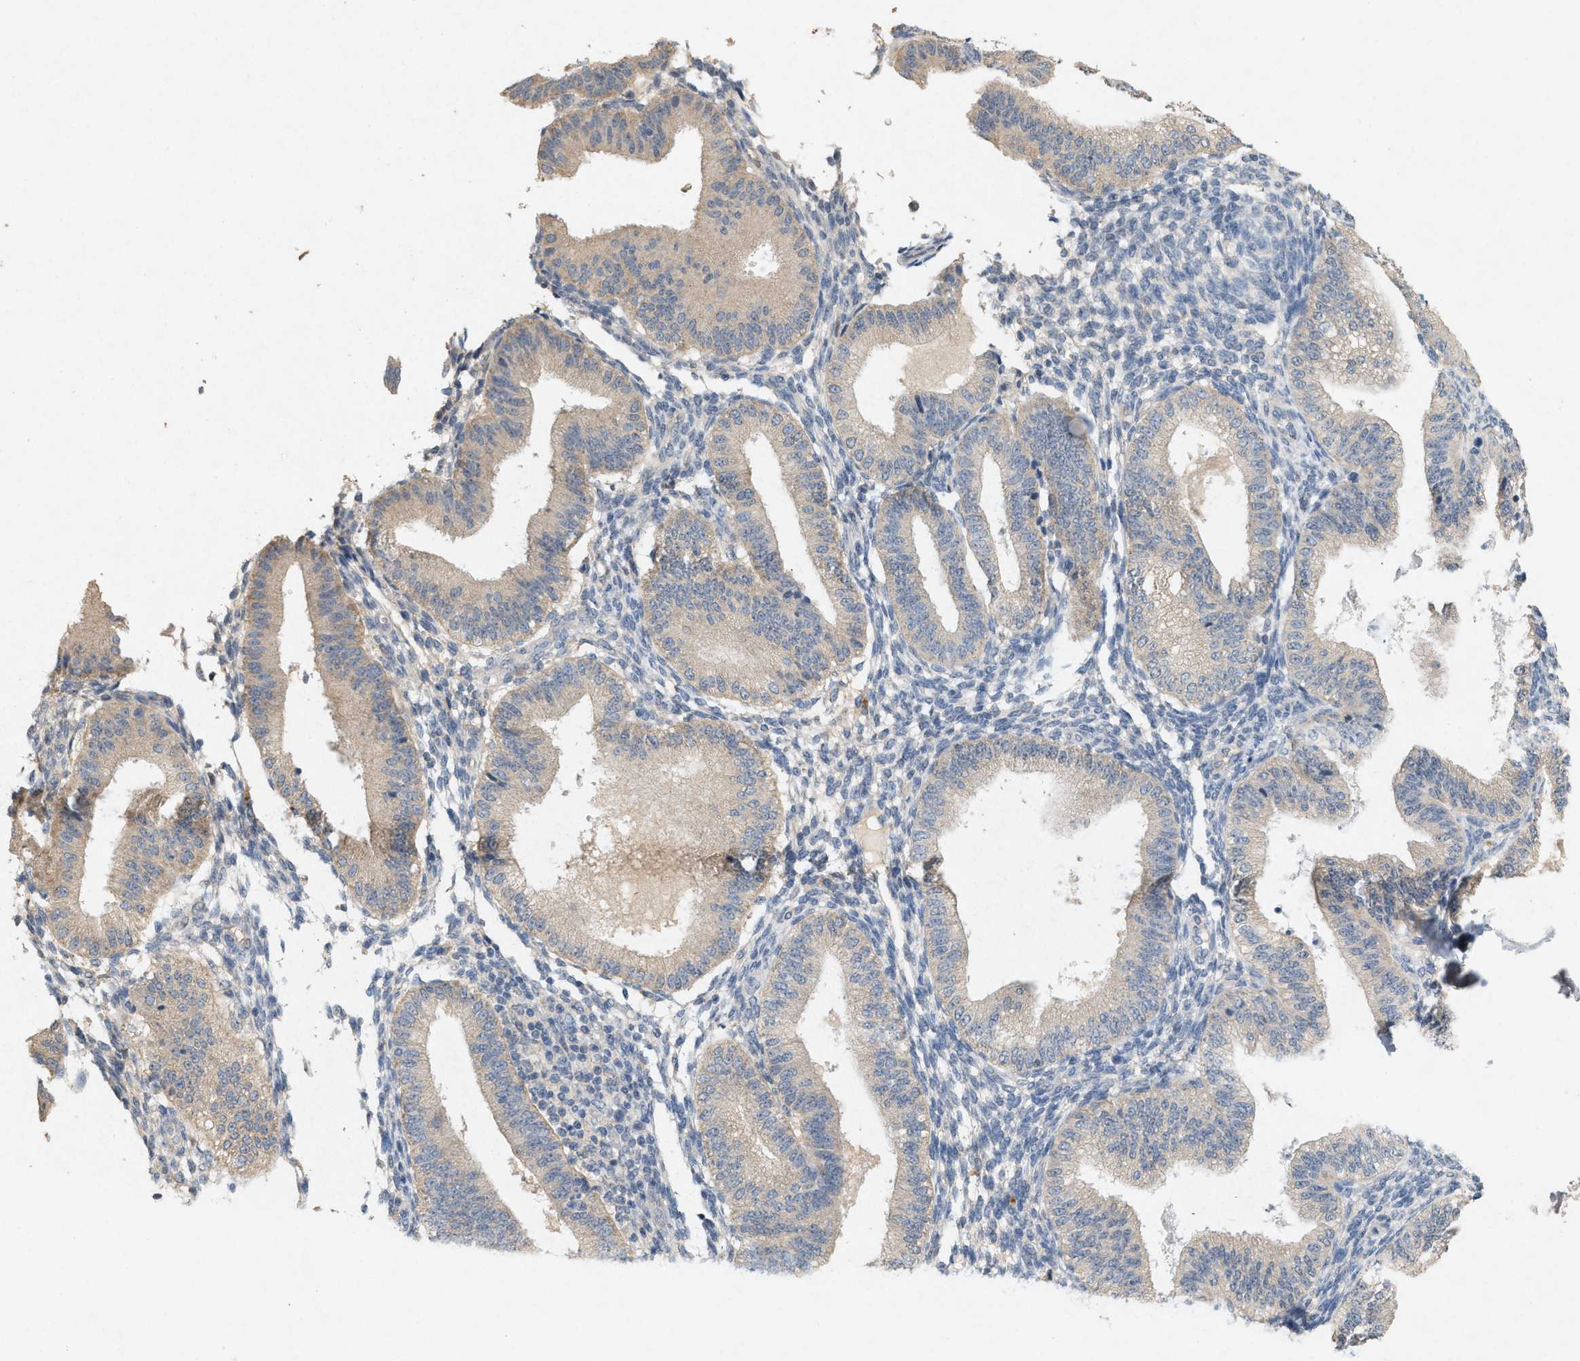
{"staining": {"intensity": "negative", "quantity": "none", "location": "none"}, "tissue": "endometrium", "cell_type": "Cells in endometrial stroma", "image_type": "normal", "snomed": [{"axis": "morphology", "description": "Normal tissue, NOS"}, {"axis": "topography", "description": "Endometrium"}], "caption": "Immunohistochemistry (IHC) image of normal endometrium stained for a protein (brown), which displays no staining in cells in endometrial stroma.", "gene": "DCAF7", "patient": {"sex": "female", "age": 39}}